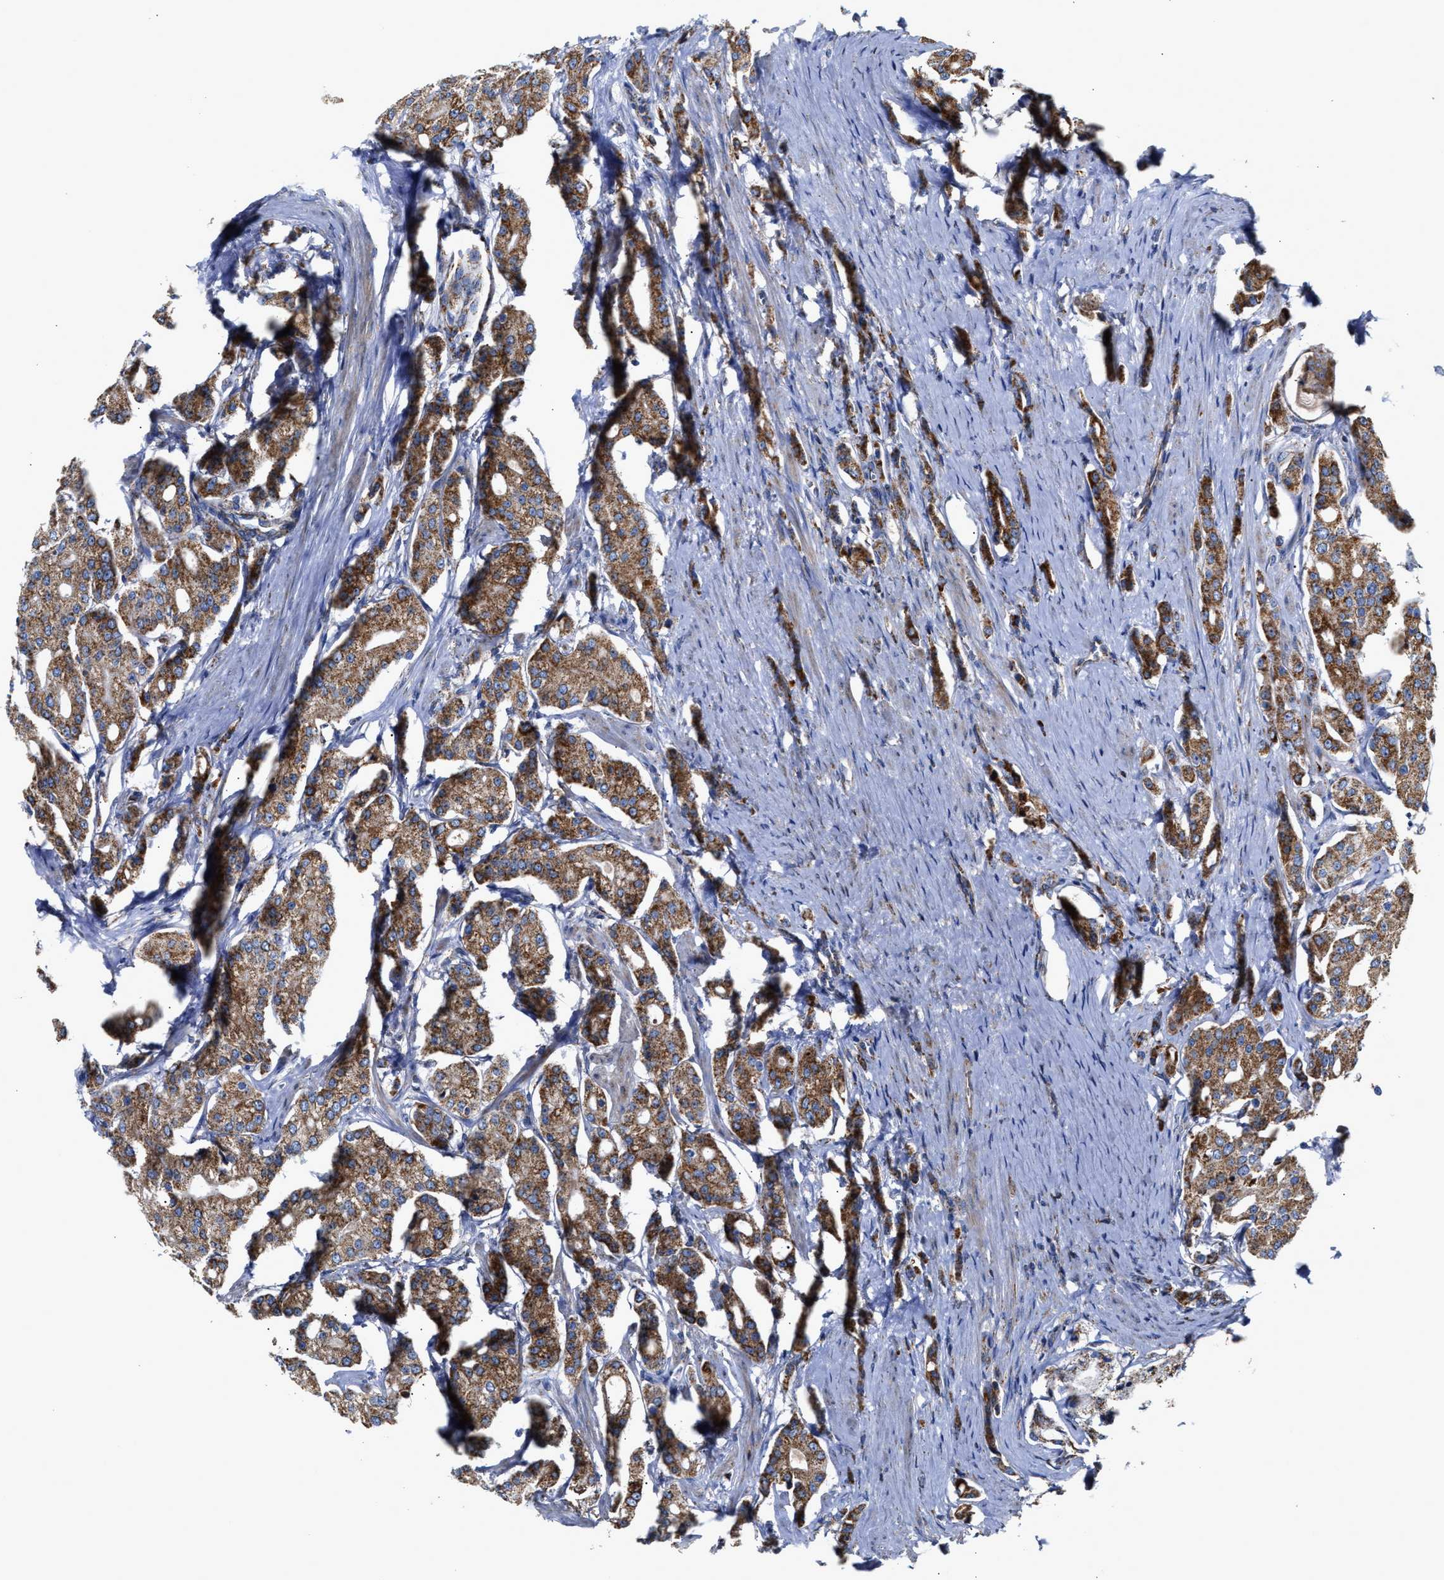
{"staining": {"intensity": "moderate", "quantity": ">75%", "location": "cytoplasmic/membranous"}, "tissue": "prostate cancer", "cell_type": "Tumor cells", "image_type": "cancer", "snomed": [{"axis": "morphology", "description": "Adenocarcinoma, High grade"}, {"axis": "topography", "description": "Prostate"}], "caption": "Prostate adenocarcinoma (high-grade) stained with a protein marker displays moderate staining in tumor cells.", "gene": "MECR", "patient": {"sex": "male", "age": 71}}